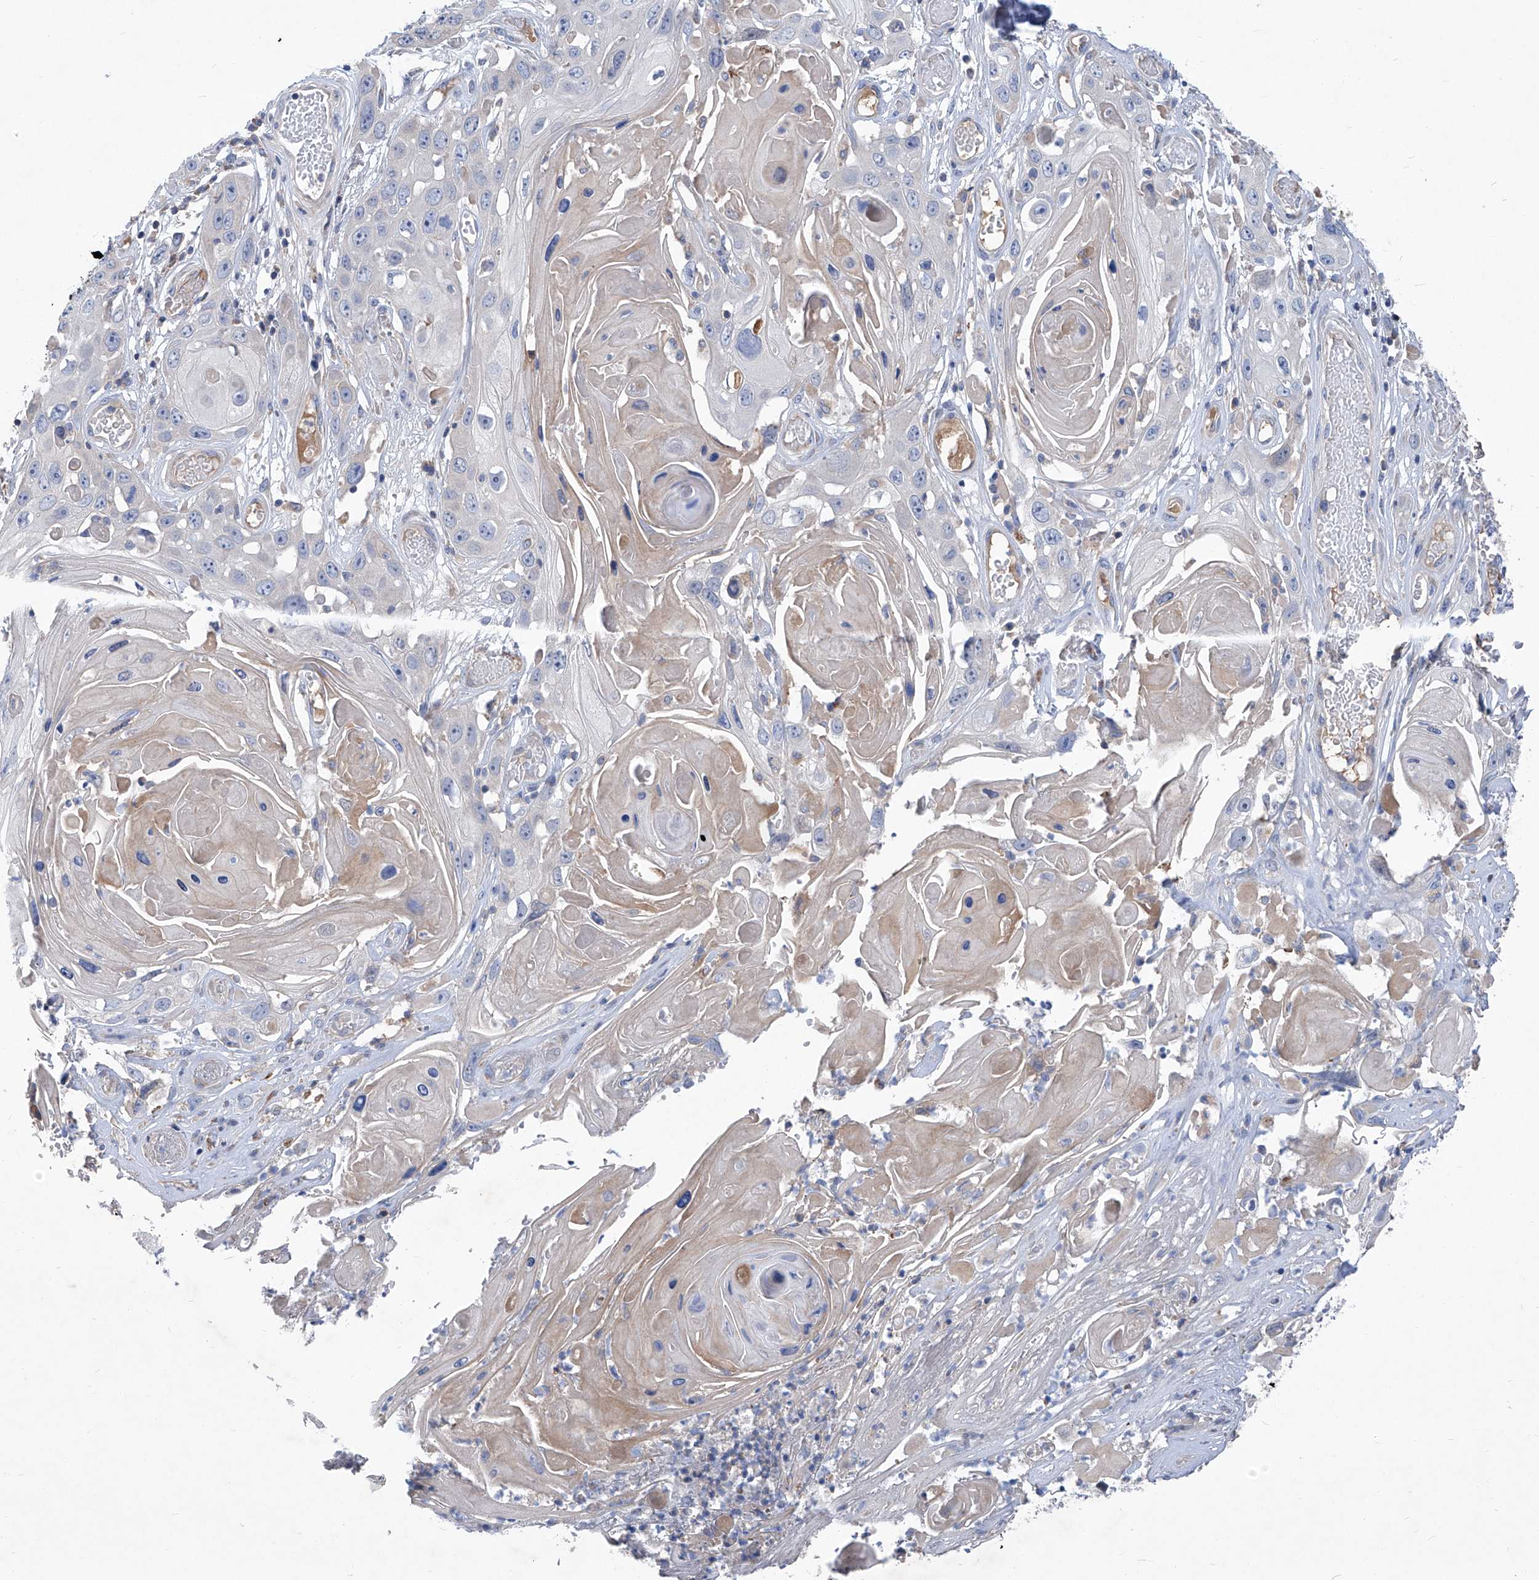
{"staining": {"intensity": "negative", "quantity": "none", "location": "none"}, "tissue": "skin cancer", "cell_type": "Tumor cells", "image_type": "cancer", "snomed": [{"axis": "morphology", "description": "Squamous cell carcinoma, NOS"}, {"axis": "topography", "description": "Skin"}], "caption": "Immunohistochemistry micrograph of human skin squamous cell carcinoma stained for a protein (brown), which exhibits no expression in tumor cells.", "gene": "EPHA8", "patient": {"sex": "male", "age": 55}}